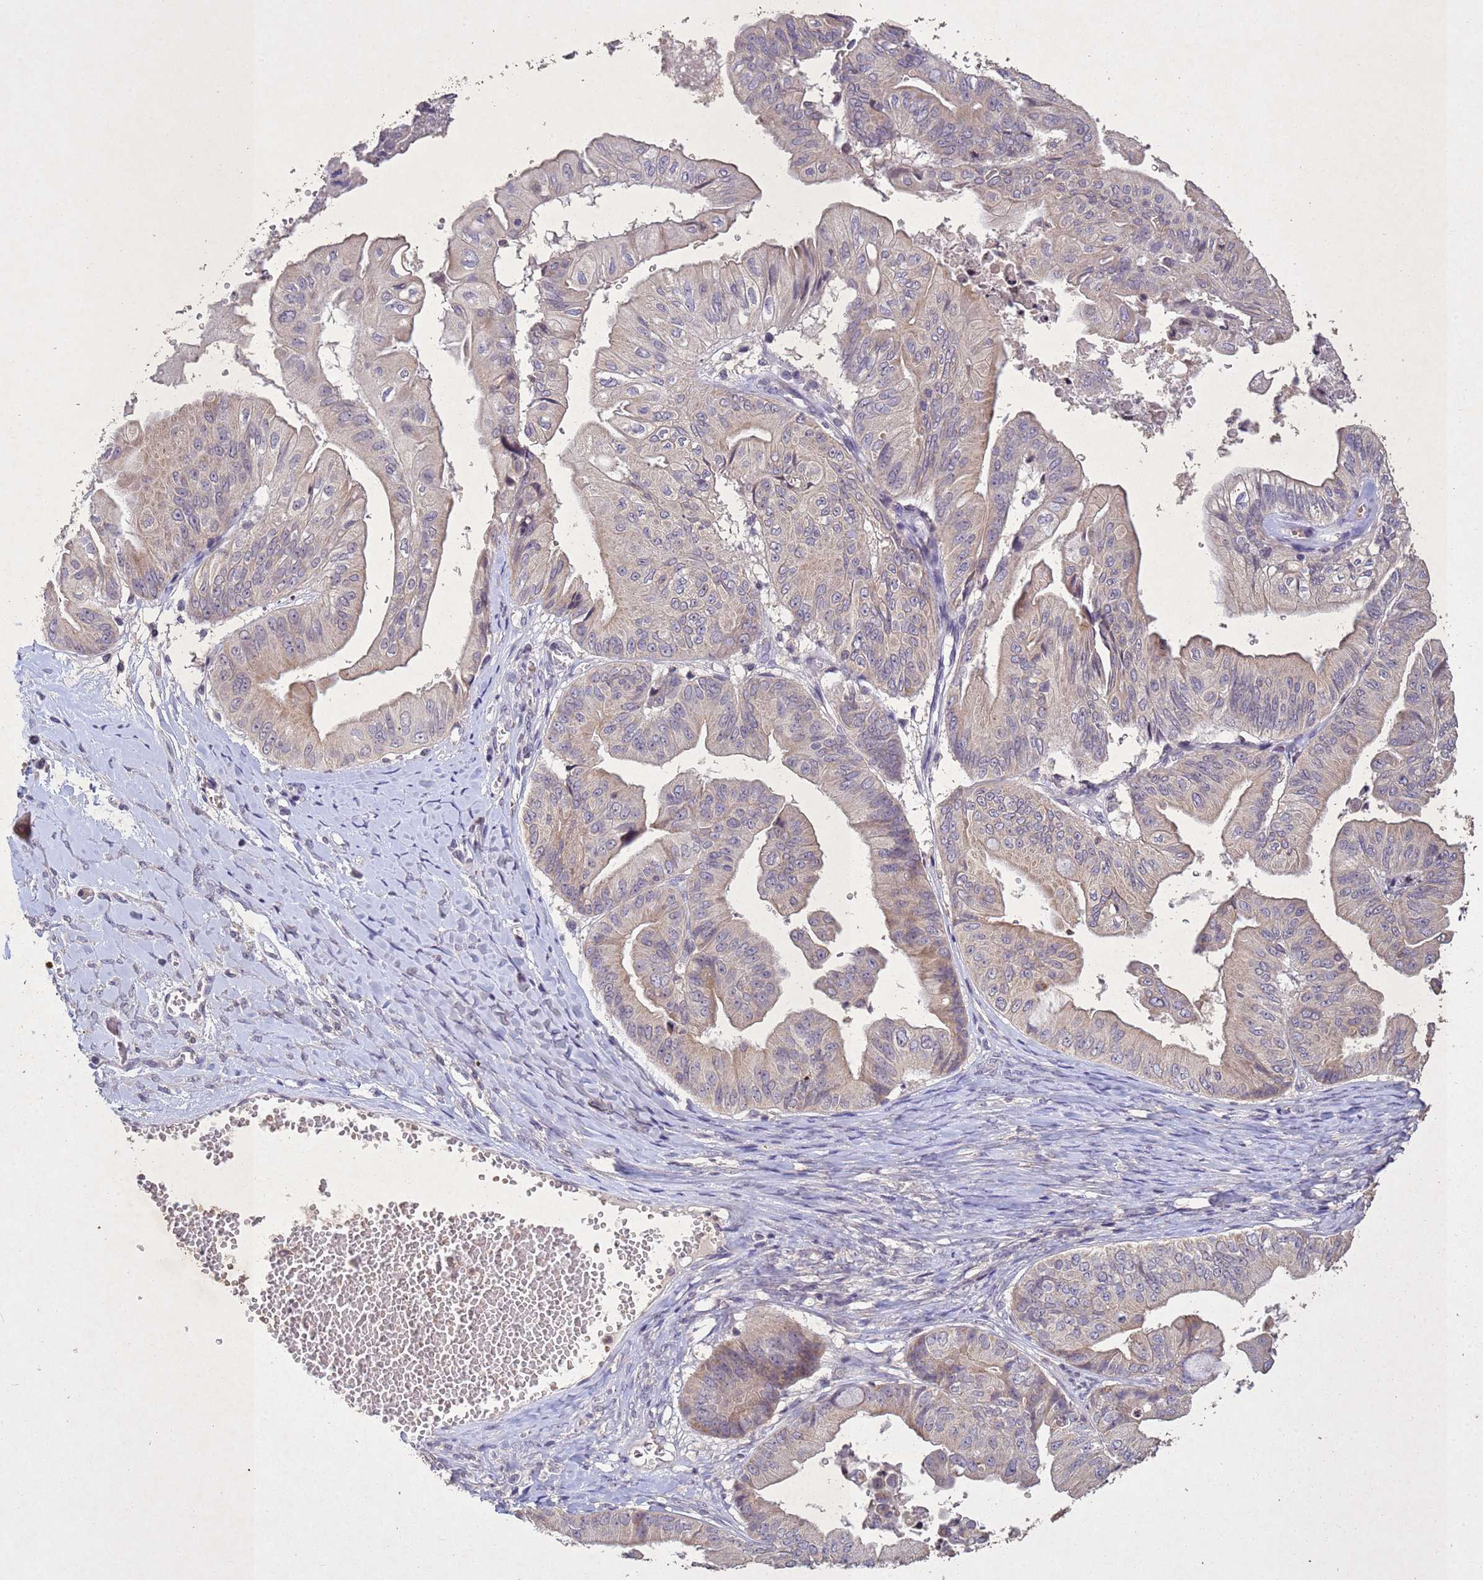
{"staining": {"intensity": "negative", "quantity": "none", "location": "none"}, "tissue": "ovarian cancer", "cell_type": "Tumor cells", "image_type": "cancer", "snomed": [{"axis": "morphology", "description": "Cystadenocarcinoma, mucinous, NOS"}, {"axis": "topography", "description": "Ovary"}], "caption": "Histopathology image shows no protein positivity in tumor cells of ovarian mucinous cystadenocarcinoma tissue.", "gene": "NLRP11", "patient": {"sex": "female", "age": 61}}